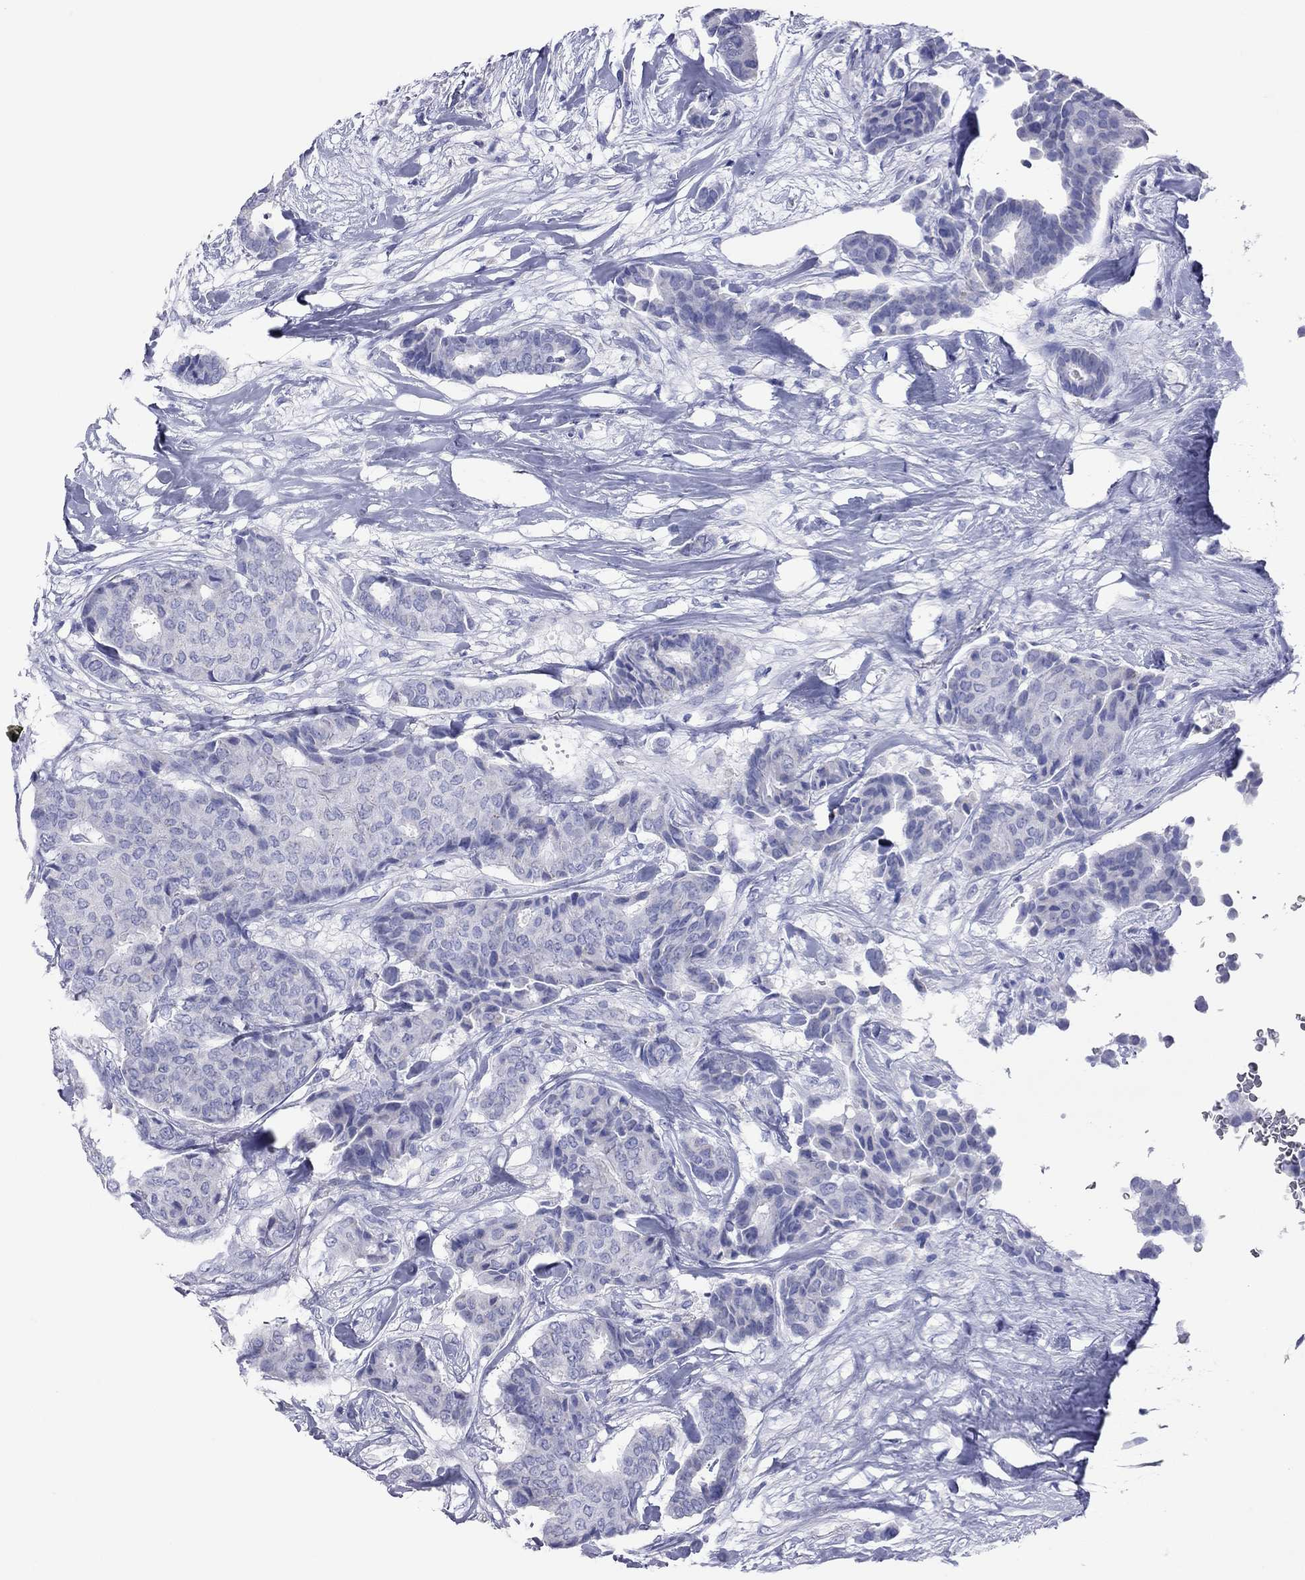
{"staining": {"intensity": "negative", "quantity": "none", "location": "none"}, "tissue": "breast cancer", "cell_type": "Tumor cells", "image_type": "cancer", "snomed": [{"axis": "morphology", "description": "Duct carcinoma"}, {"axis": "topography", "description": "Breast"}], "caption": "A micrograph of intraductal carcinoma (breast) stained for a protein reveals no brown staining in tumor cells.", "gene": "VSIG10", "patient": {"sex": "female", "age": 75}}